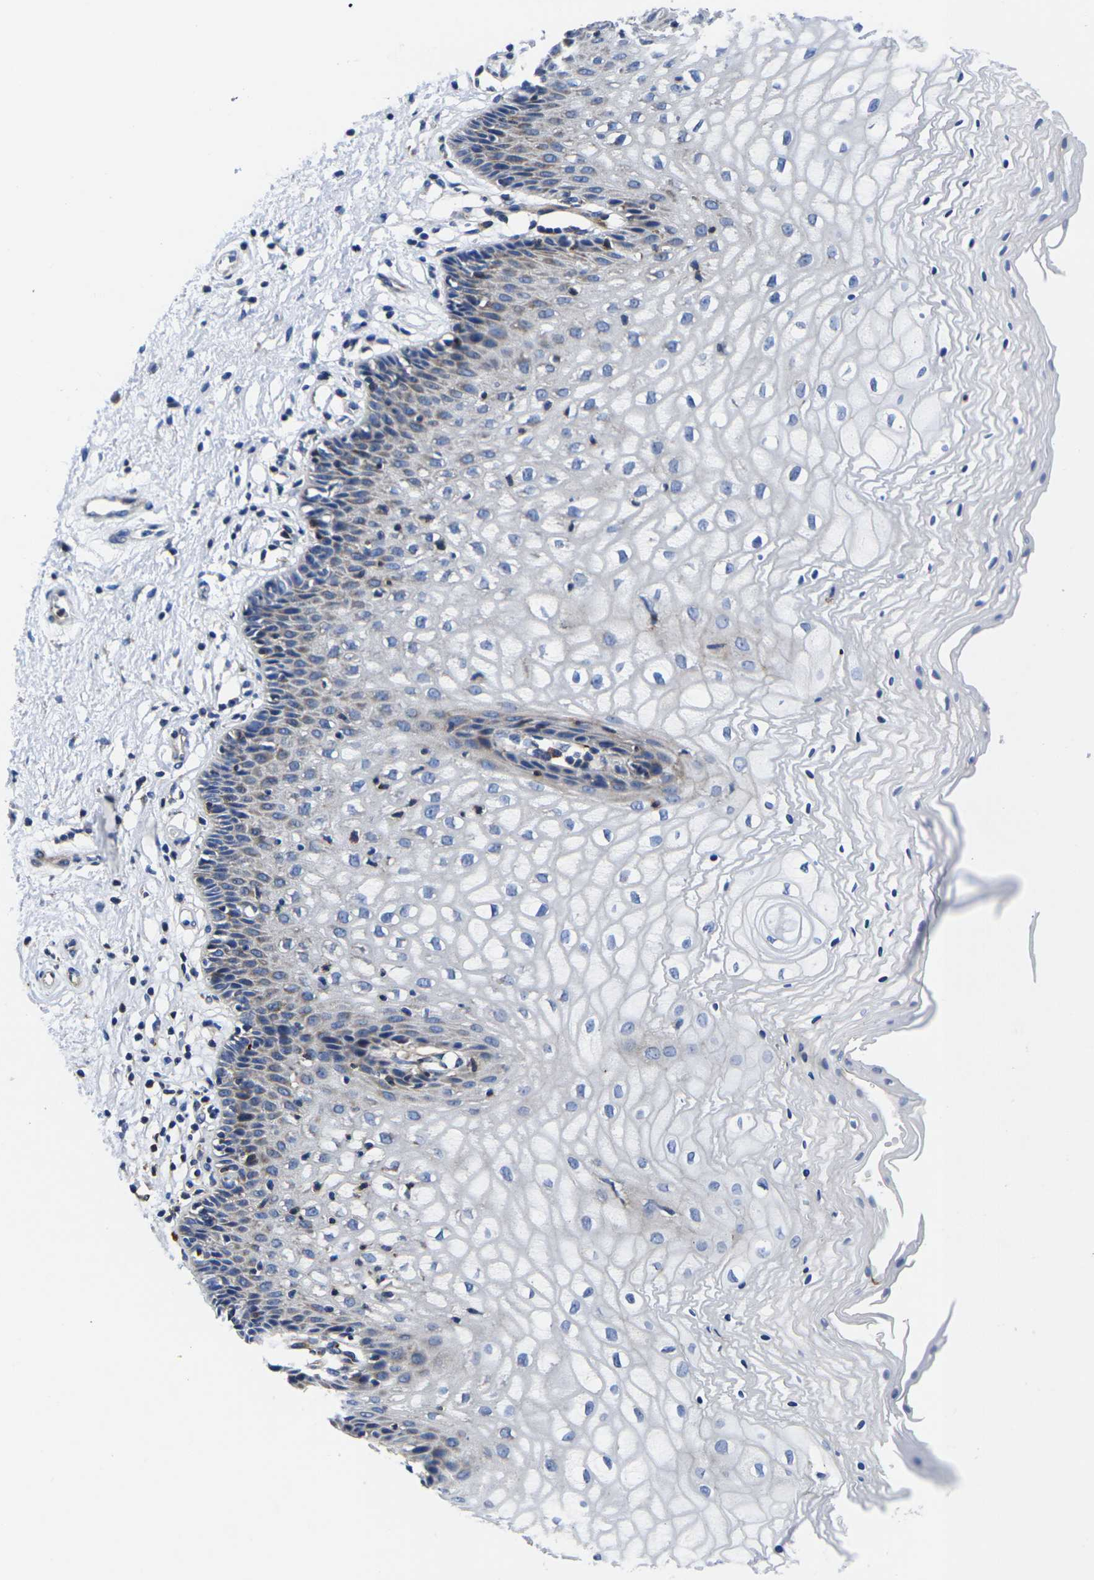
{"staining": {"intensity": "weak", "quantity": "<25%", "location": "cytoplasmic/membranous"}, "tissue": "vagina", "cell_type": "Squamous epithelial cells", "image_type": "normal", "snomed": [{"axis": "morphology", "description": "Normal tissue, NOS"}, {"axis": "topography", "description": "Vagina"}], "caption": "The micrograph exhibits no significant expression in squamous epithelial cells of vagina.", "gene": "GPR4", "patient": {"sex": "female", "age": 34}}